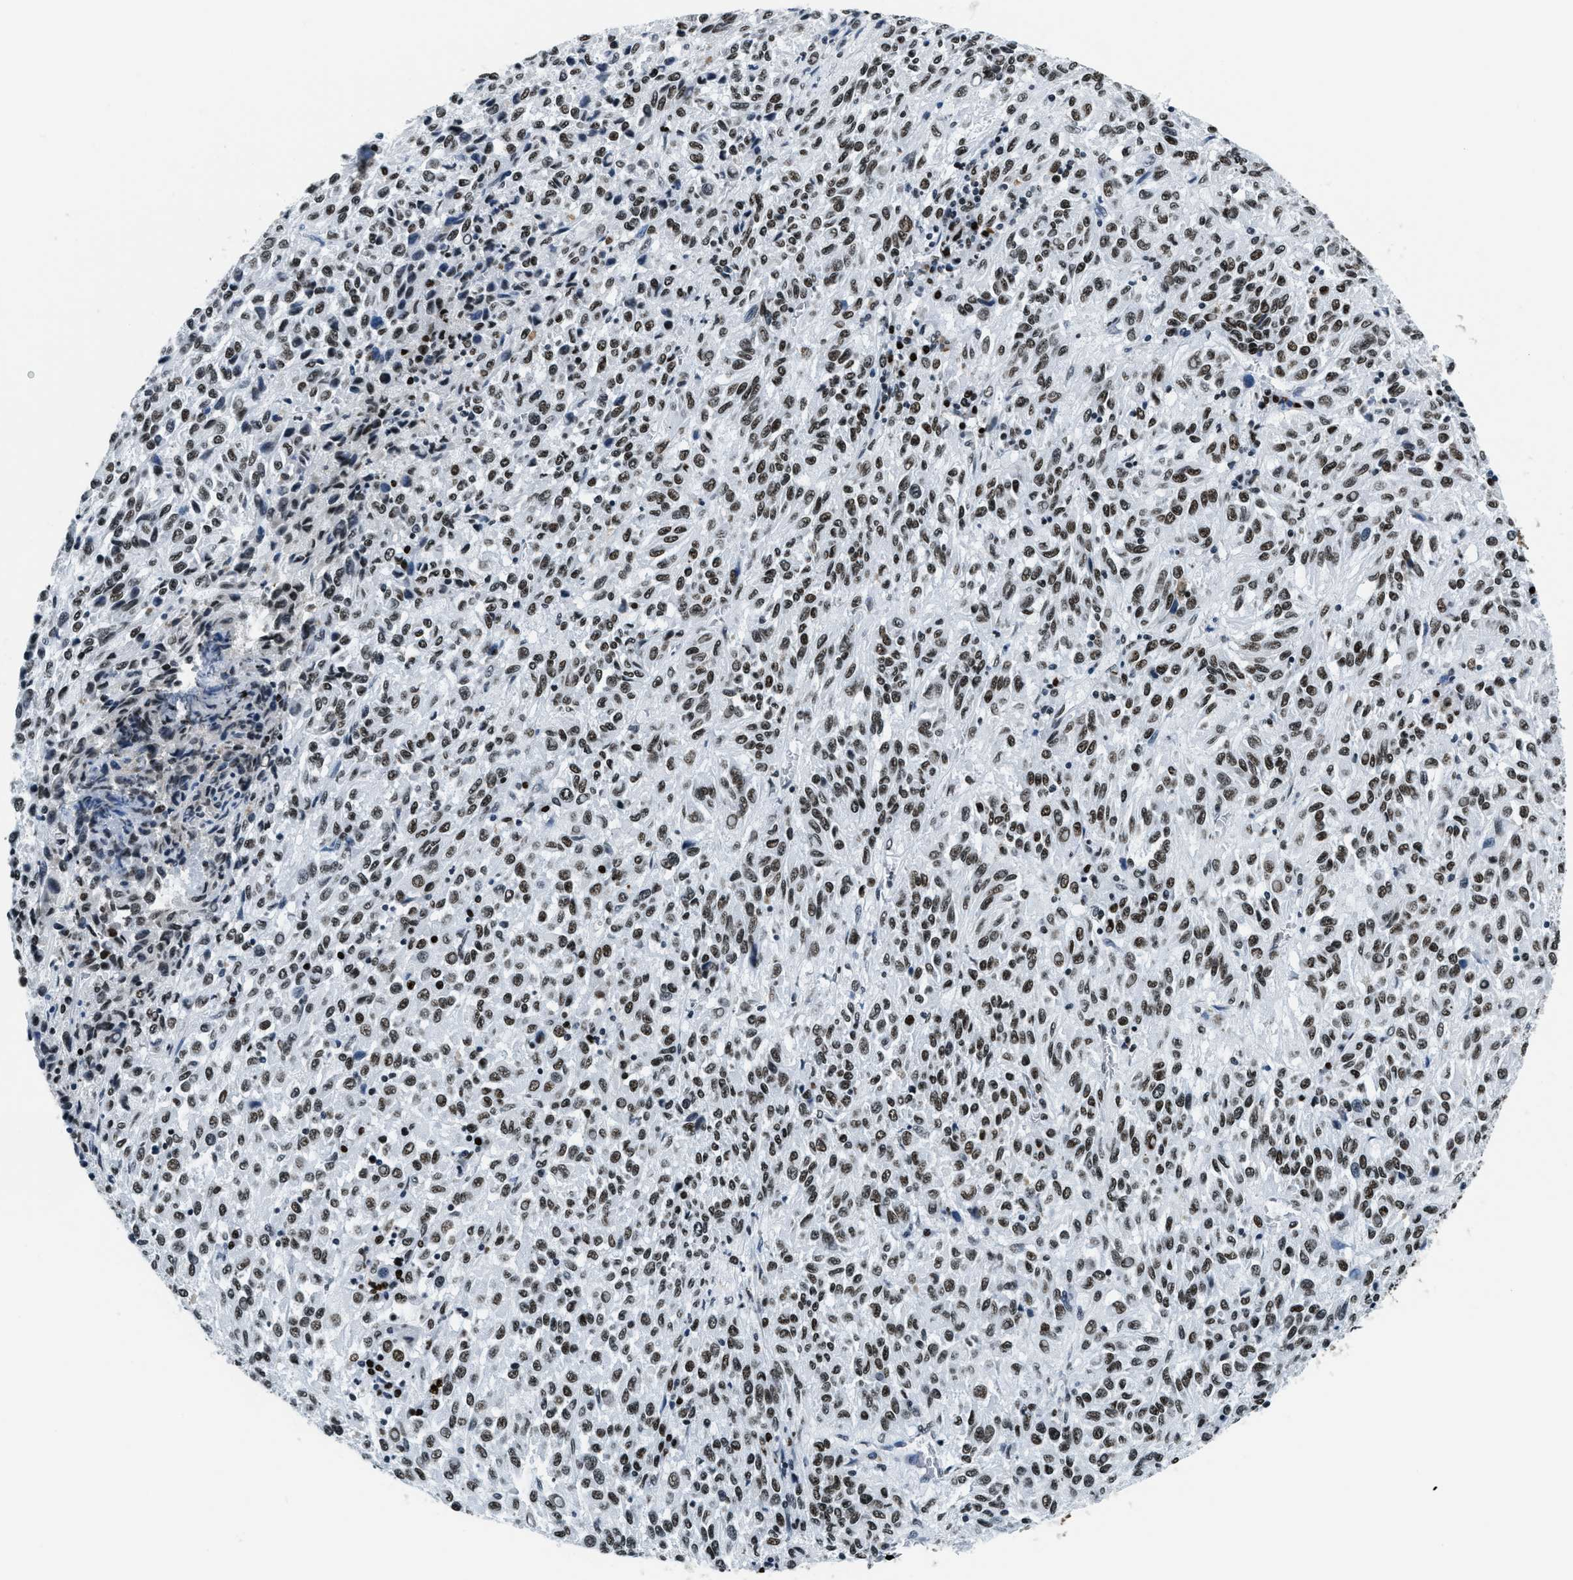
{"staining": {"intensity": "moderate", "quantity": ">75%", "location": "nuclear"}, "tissue": "melanoma", "cell_type": "Tumor cells", "image_type": "cancer", "snomed": [{"axis": "morphology", "description": "Malignant melanoma, Metastatic site"}, {"axis": "topography", "description": "Lung"}], "caption": "Moderate nuclear expression is appreciated in about >75% of tumor cells in malignant melanoma (metastatic site).", "gene": "TOP1", "patient": {"sex": "male", "age": 64}}